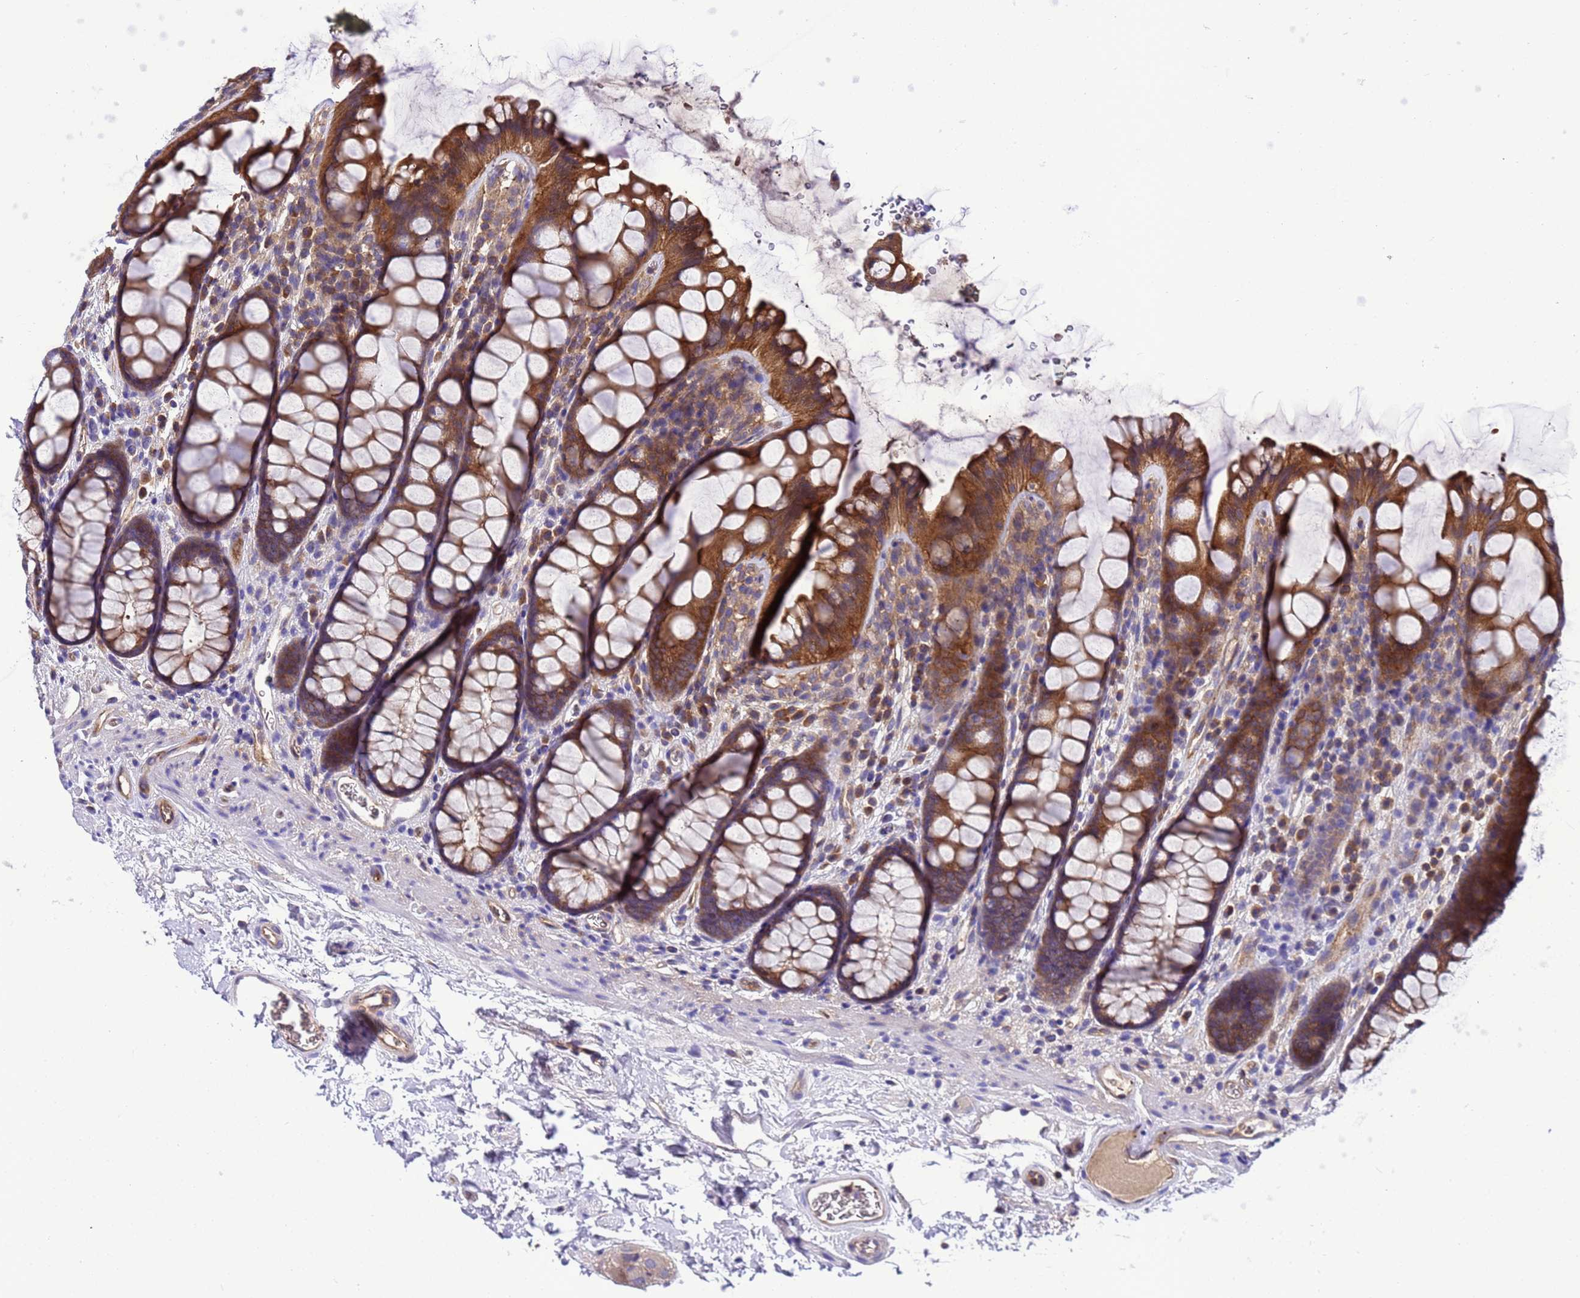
{"staining": {"intensity": "moderate", "quantity": ">75%", "location": "cytoplasmic/membranous"}, "tissue": "colon", "cell_type": "Endothelial cells", "image_type": "normal", "snomed": [{"axis": "morphology", "description": "Normal tissue, NOS"}, {"axis": "topography", "description": "Colon"}], "caption": "Immunohistochemistry staining of unremarkable colon, which displays medium levels of moderate cytoplasmic/membranous staining in about >75% of endothelial cells indicating moderate cytoplasmic/membranous protein staining. The staining was performed using DAB (brown) for protein detection and nuclei were counterstained in hematoxylin (blue).", "gene": "RABEP2", "patient": {"sex": "female", "age": 82}}